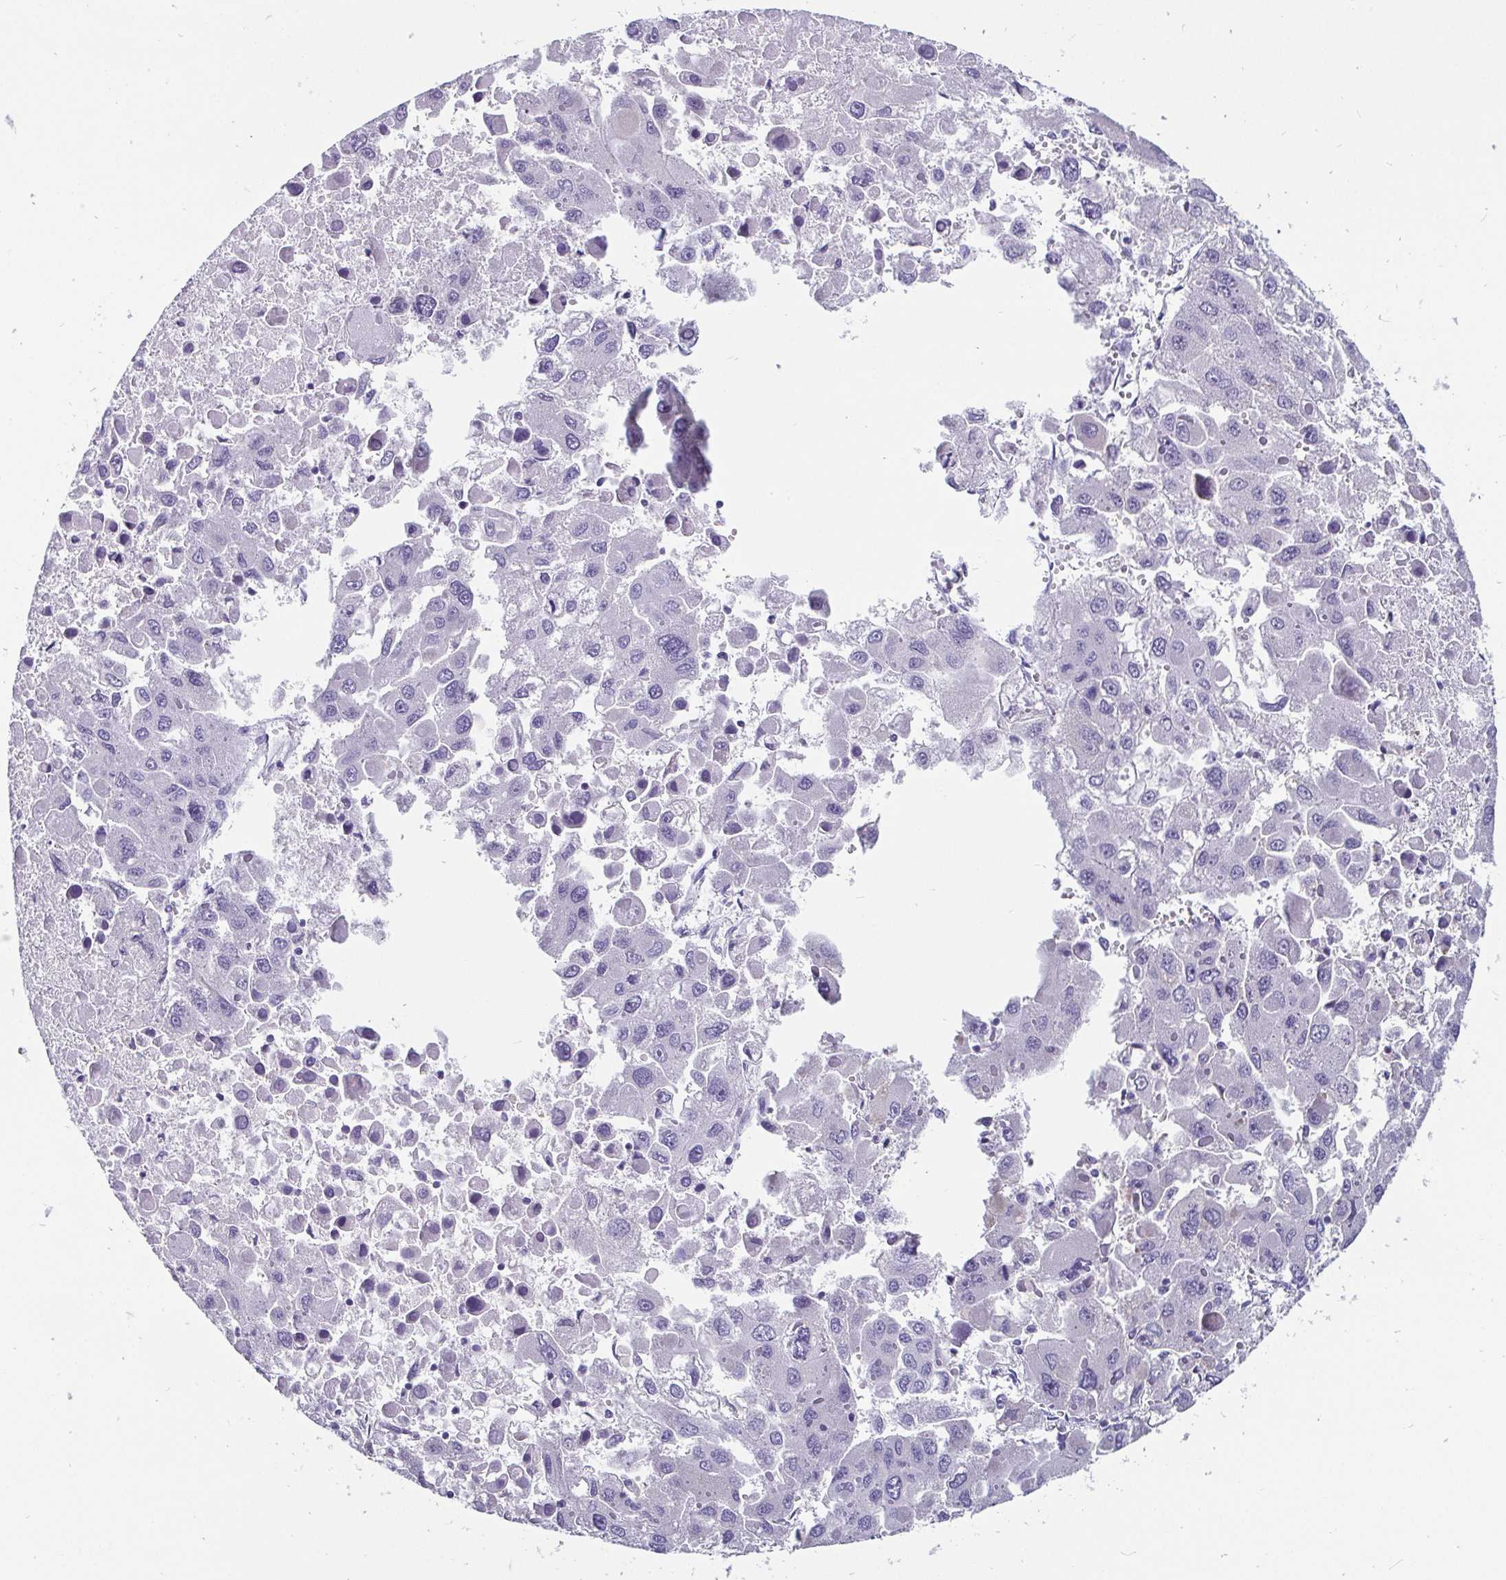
{"staining": {"intensity": "negative", "quantity": "none", "location": "none"}, "tissue": "liver cancer", "cell_type": "Tumor cells", "image_type": "cancer", "snomed": [{"axis": "morphology", "description": "Carcinoma, Hepatocellular, NOS"}, {"axis": "topography", "description": "Liver"}], "caption": "Tumor cells are negative for protein expression in human liver cancer. The staining is performed using DAB (3,3'-diaminobenzidine) brown chromogen with nuclei counter-stained in using hematoxylin.", "gene": "ADAMTS6", "patient": {"sex": "female", "age": 41}}